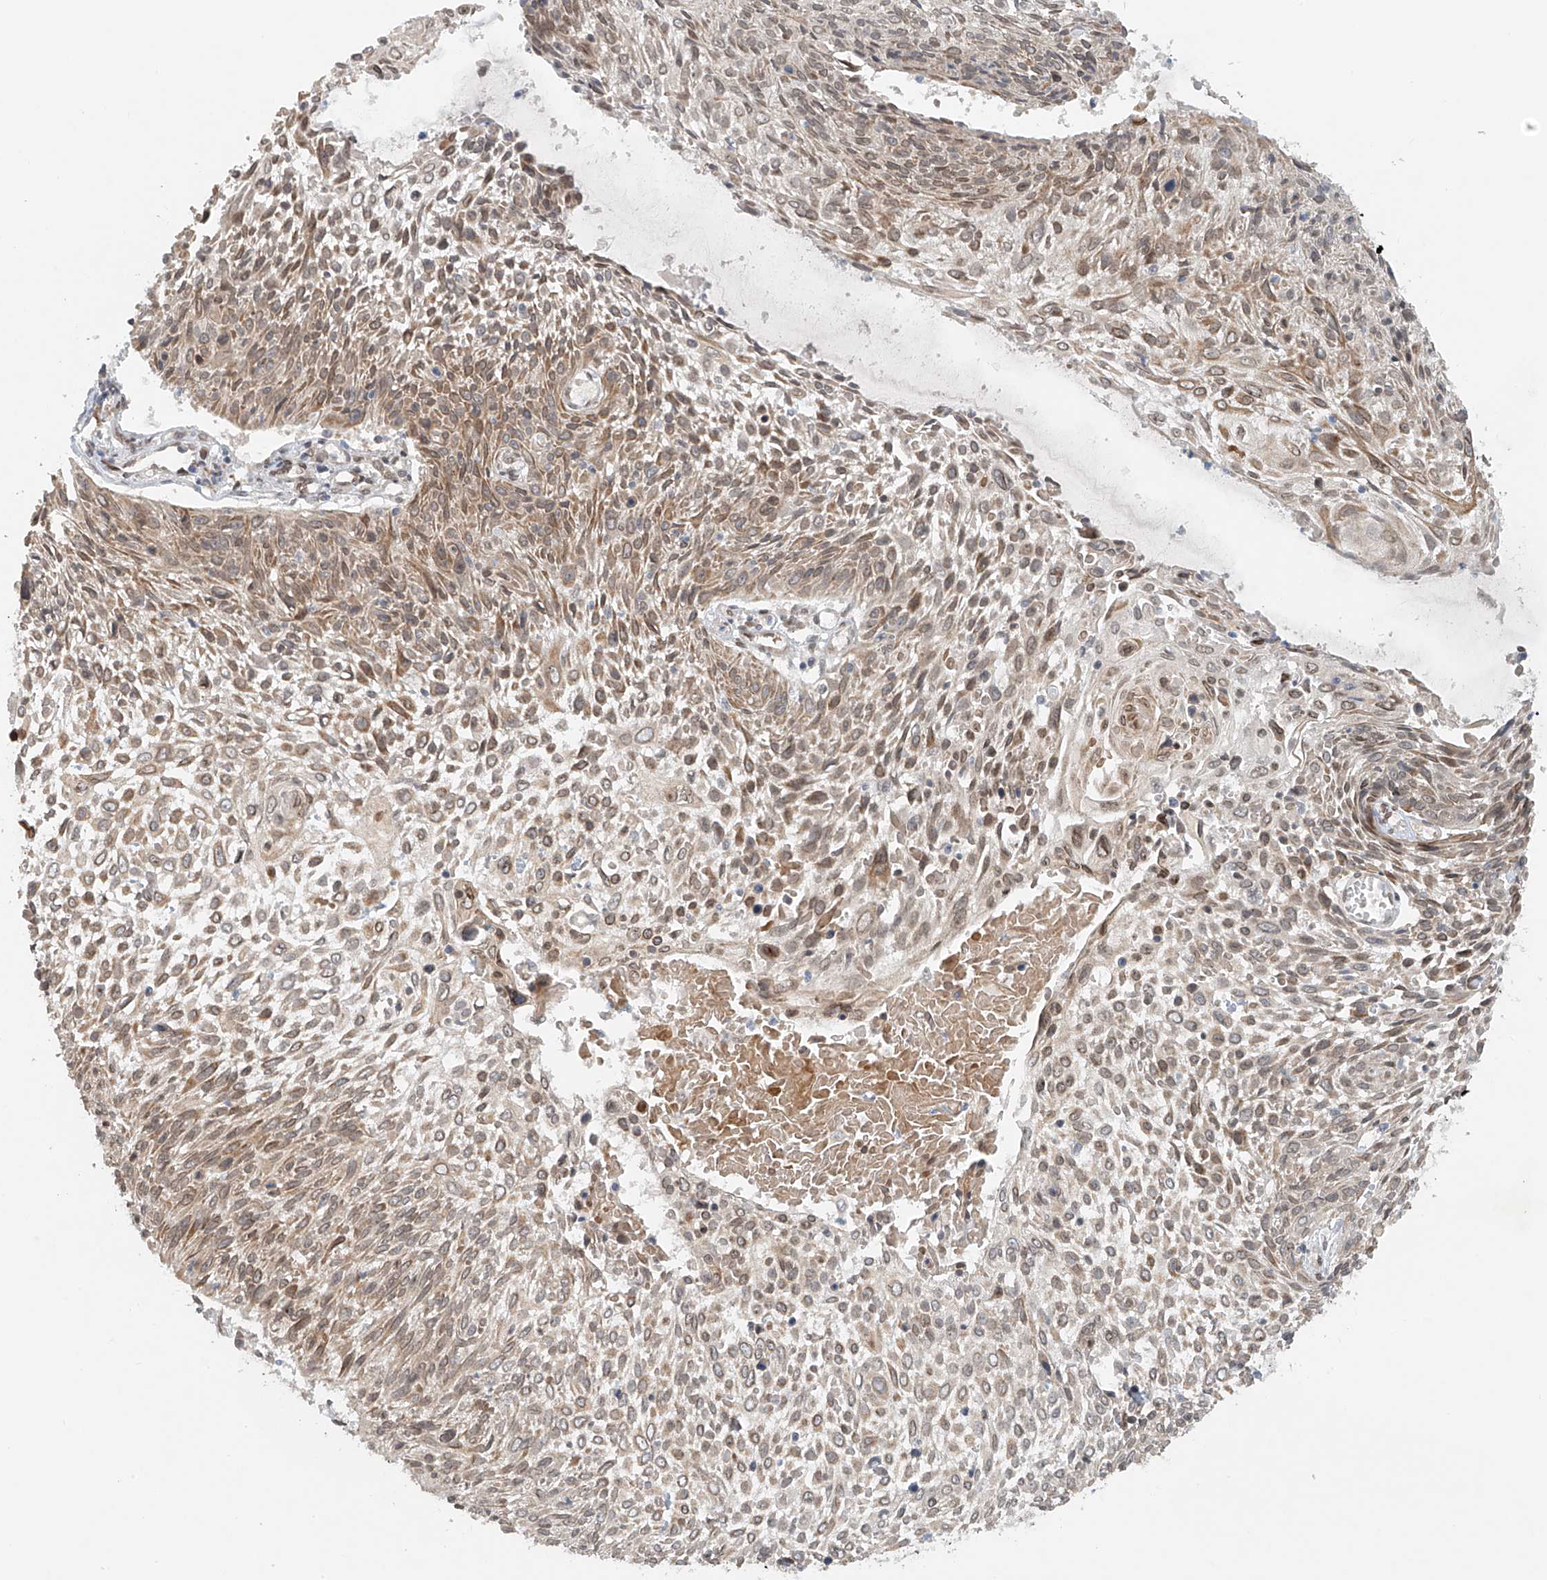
{"staining": {"intensity": "moderate", "quantity": "25%-75%", "location": "cytoplasmic/membranous"}, "tissue": "cervical cancer", "cell_type": "Tumor cells", "image_type": "cancer", "snomed": [{"axis": "morphology", "description": "Squamous cell carcinoma, NOS"}, {"axis": "topography", "description": "Cervix"}], "caption": "Immunohistochemistry micrograph of neoplastic tissue: cervical cancer (squamous cell carcinoma) stained using immunohistochemistry displays medium levels of moderate protein expression localized specifically in the cytoplasmic/membranous of tumor cells, appearing as a cytoplasmic/membranous brown color.", "gene": "STARD9", "patient": {"sex": "female", "age": 51}}